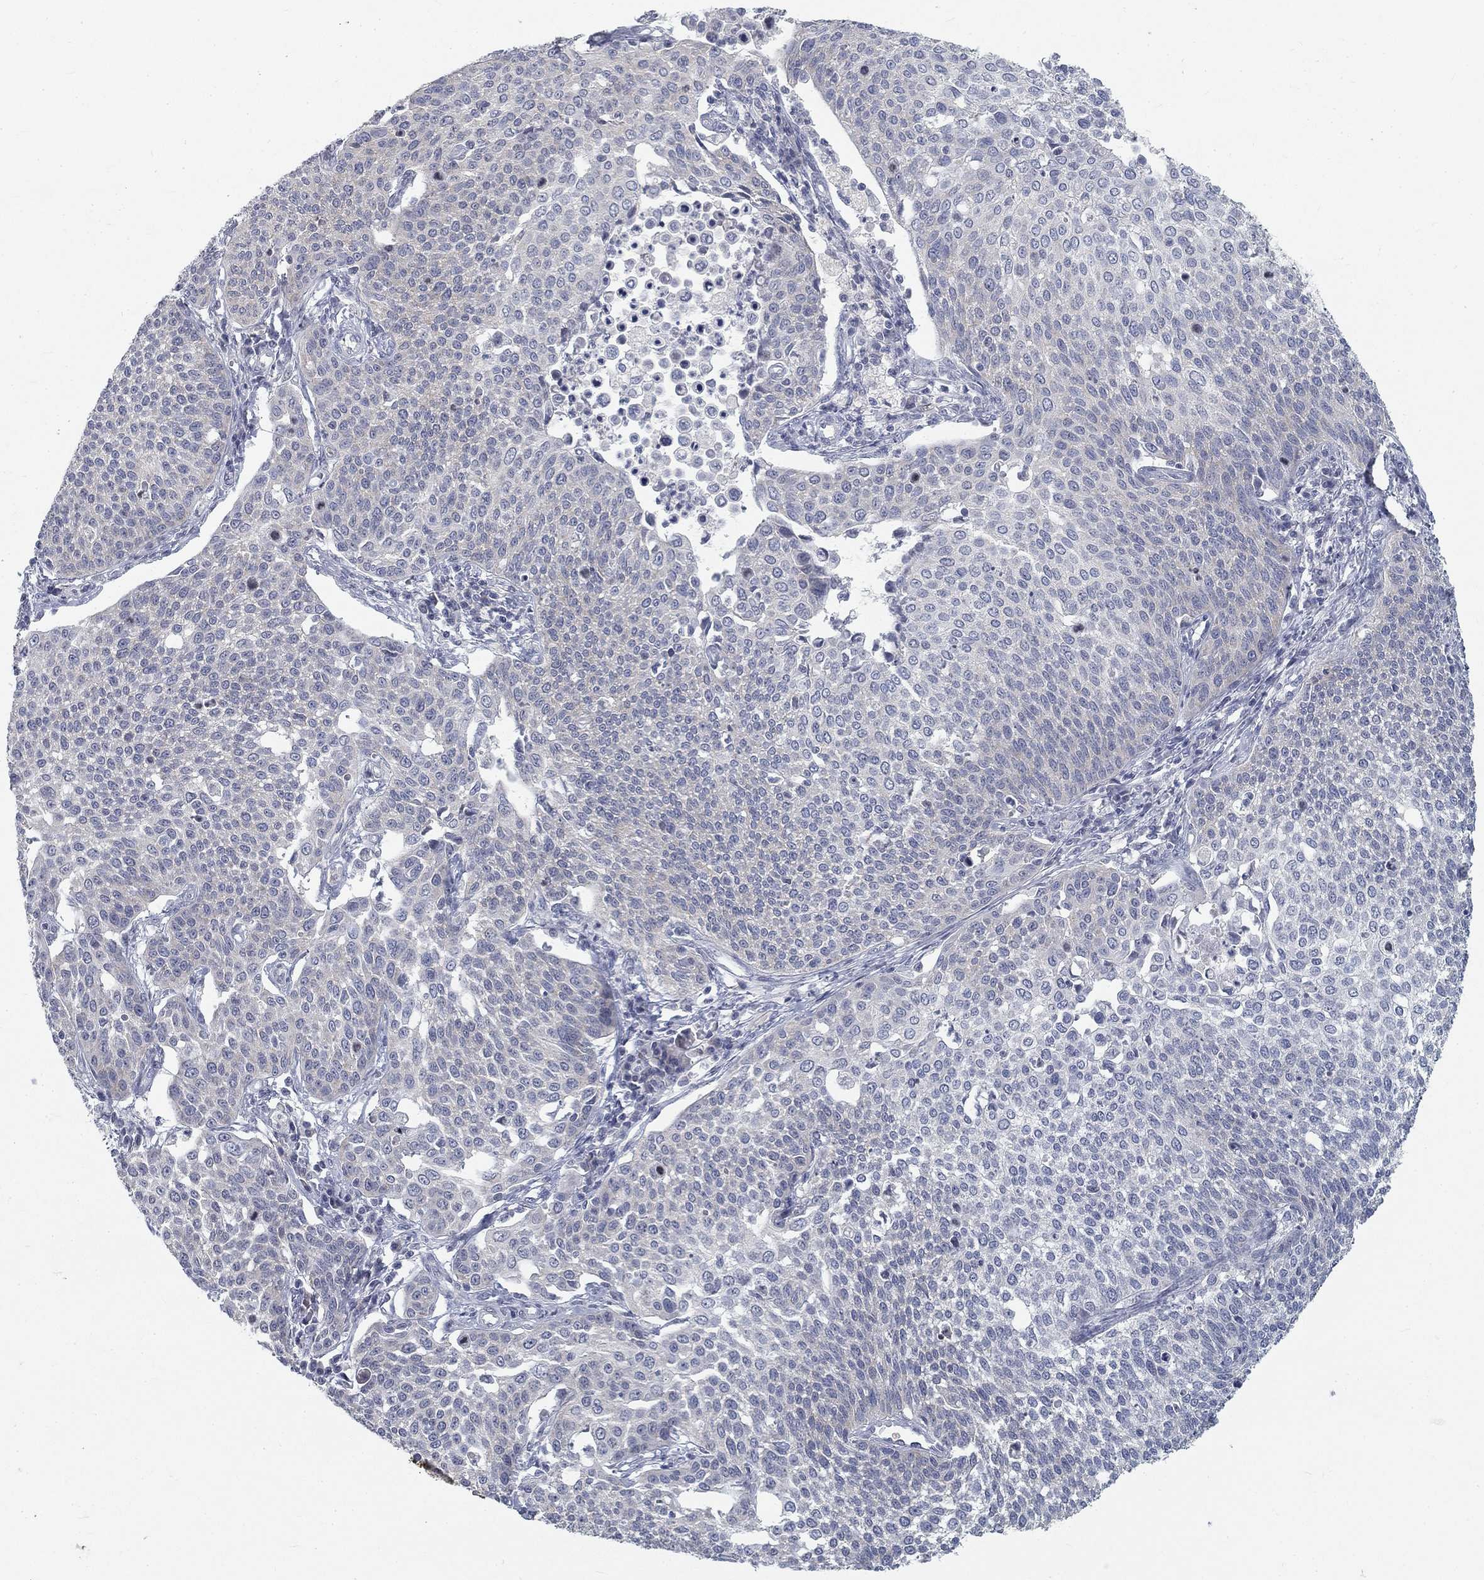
{"staining": {"intensity": "weak", "quantity": "25%-75%", "location": "cytoplasmic/membranous"}, "tissue": "cervical cancer", "cell_type": "Tumor cells", "image_type": "cancer", "snomed": [{"axis": "morphology", "description": "Squamous cell carcinoma, NOS"}, {"axis": "topography", "description": "Cervix"}], "caption": "IHC micrograph of squamous cell carcinoma (cervical) stained for a protein (brown), which exhibits low levels of weak cytoplasmic/membranous expression in about 25%-75% of tumor cells.", "gene": "ATP1A3", "patient": {"sex": "female", "age": 34}}